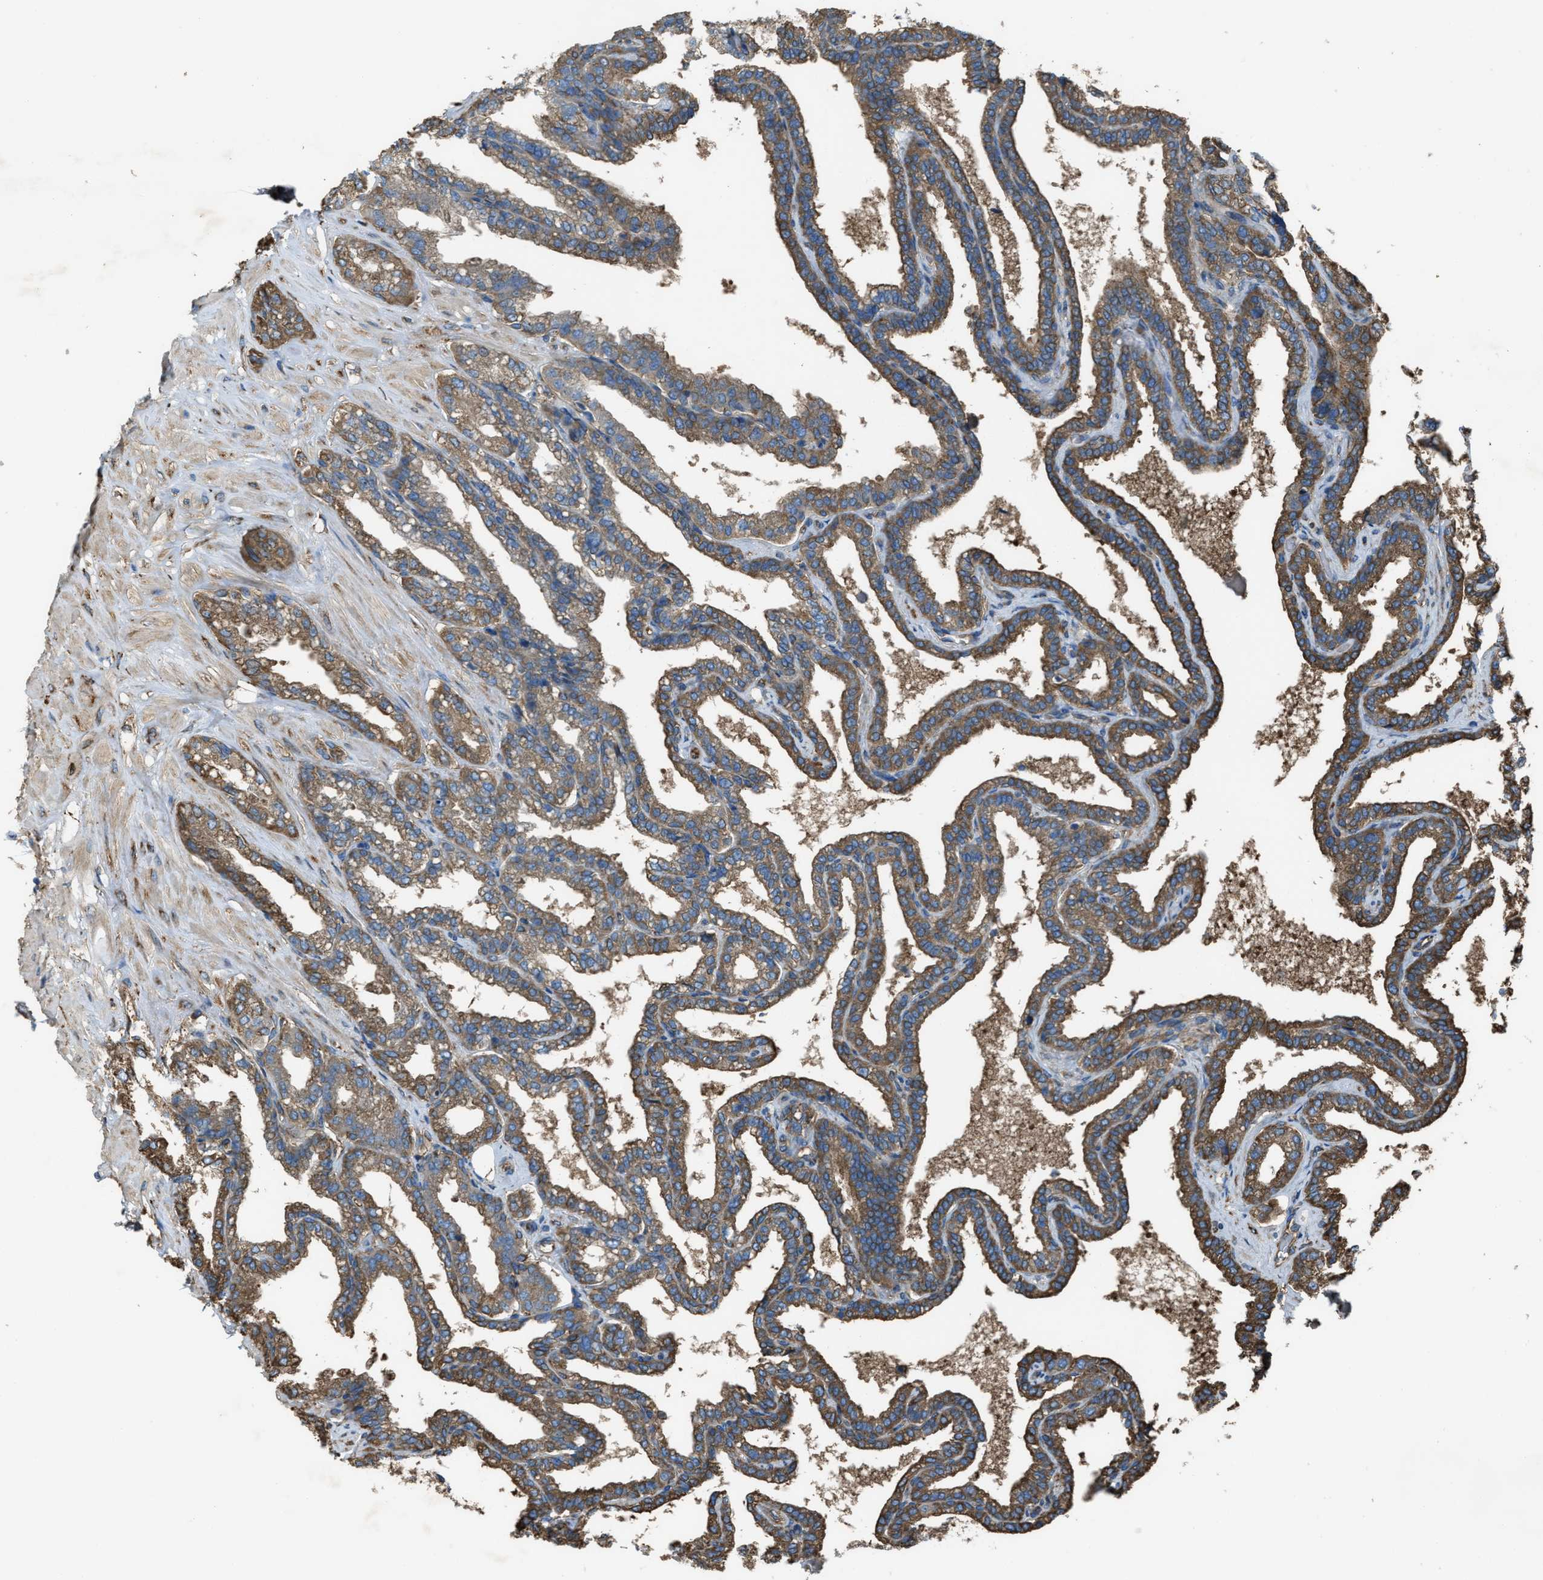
{"staining": {"intensity": "moderate", "quantity": ">75%", "location": "cytoplasmic/membranous"}, "tissue": "seminal vesicle", "cell_type": "Glandular cells", "image_type": "normal", "snomed": [{"axis": "morphology", "description": "Normal tissue, NOS"}, {"axis": "topography", "description": "Seminal veicle"}], "caption": "Brown immunohistochemical staining in unremarkable human seminal vesicle displays moderate cytoplasmic/membranous expression in about >75% of glandular cells.", "gene": "TRPC1", "patient": {"sex": "male", "age": 46}}